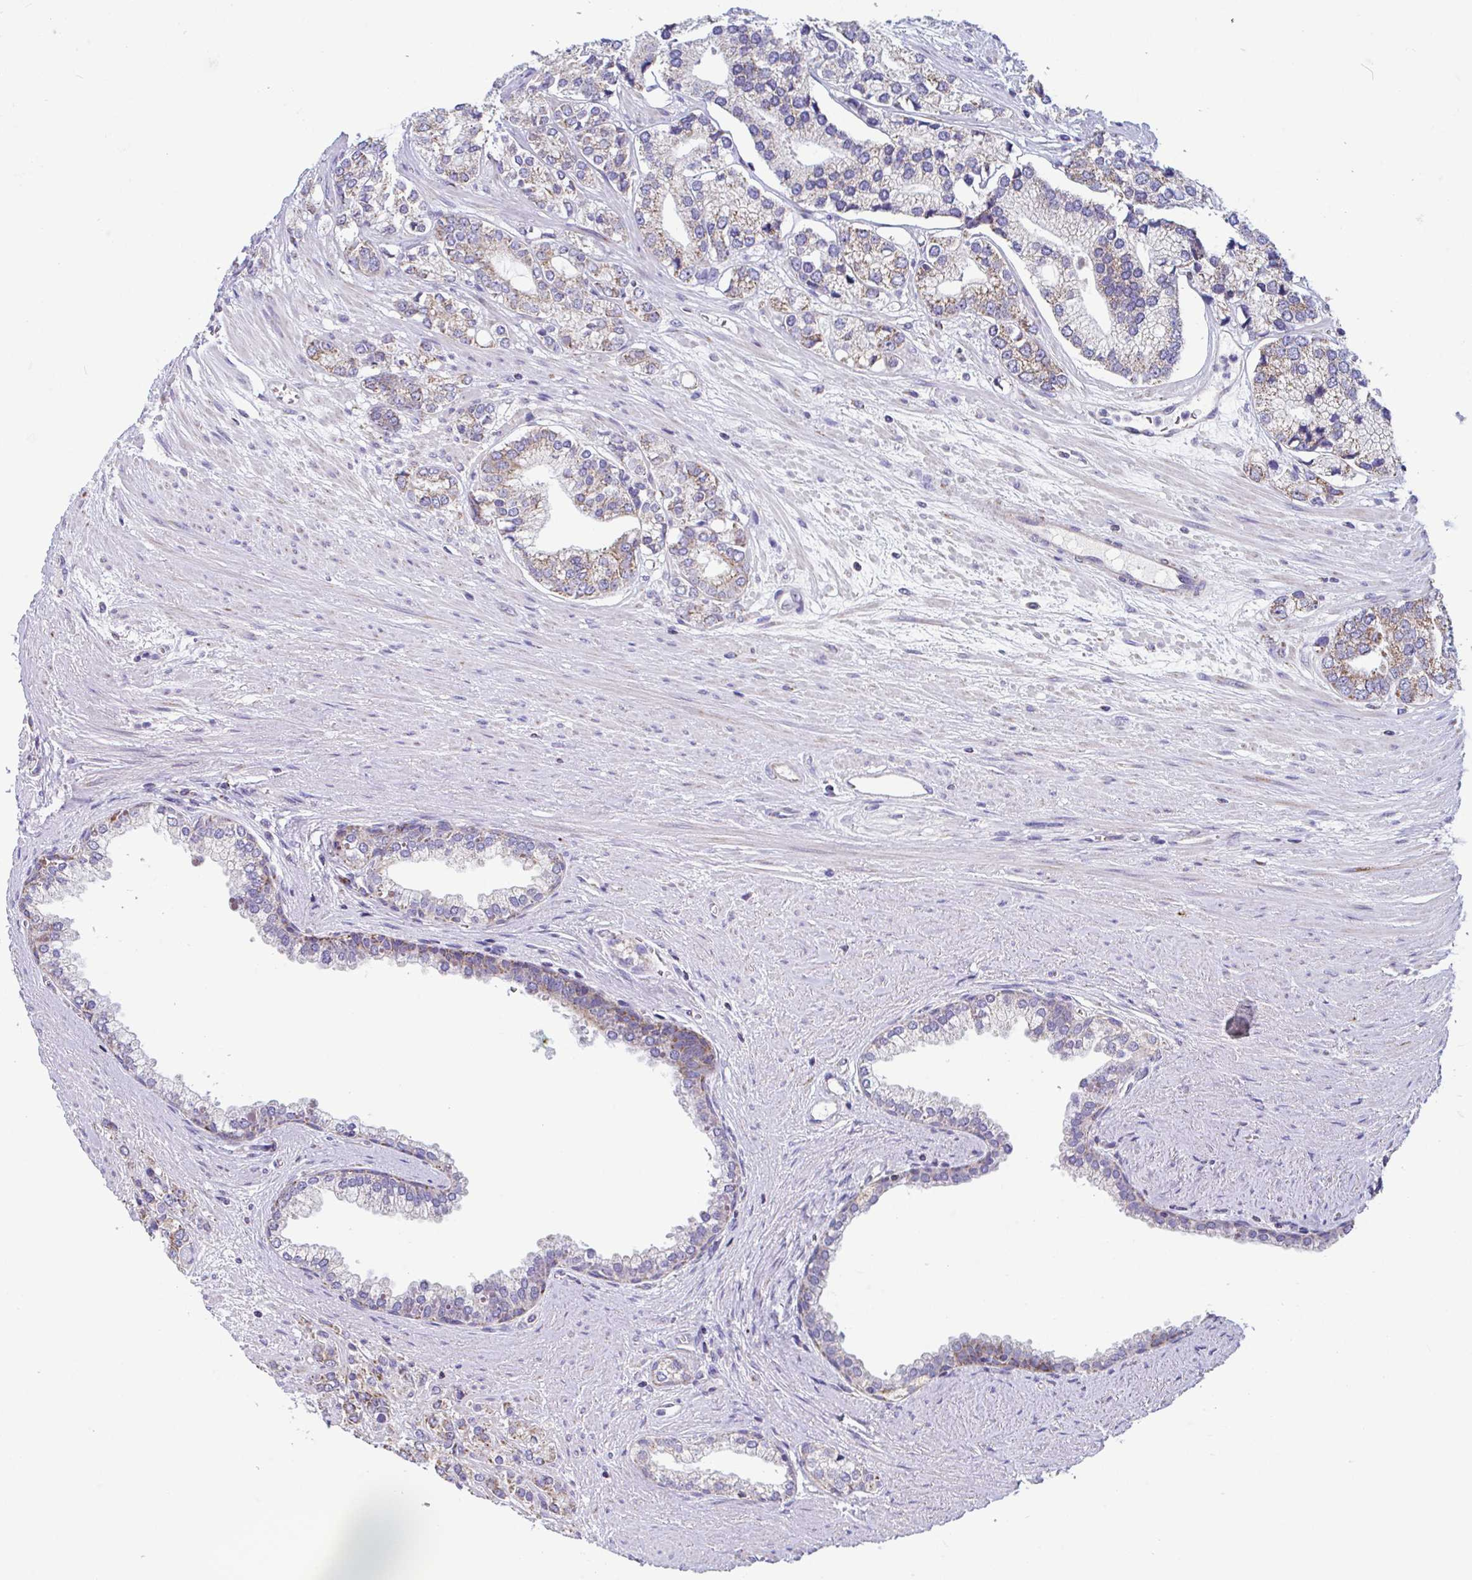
{"staining": {"intensity": "moderate", "quantity": "25%-75%", "location": "cytoplasmic/membranous"}, "tissue": "prostate cancer", "cell_type": "Tumor cells", "image_type": "cancer", "snomed": [{"axis": "morphology", "description": "Adenocarcinoma, High grade"}, {"axis": "topography", "description": "Prostate"}], "caption": "Immunohistochemistry (IHC) micrograph of adenocarcinoma (high-grade) (prostate) stained for a protein (brown), which shows medium levels of moderate cytoplasmic/membranous positivity in approximately 25%-75% of tumor cells.", "gene": "OR13A1", "patient": {"sex": "male", "age": 58}}